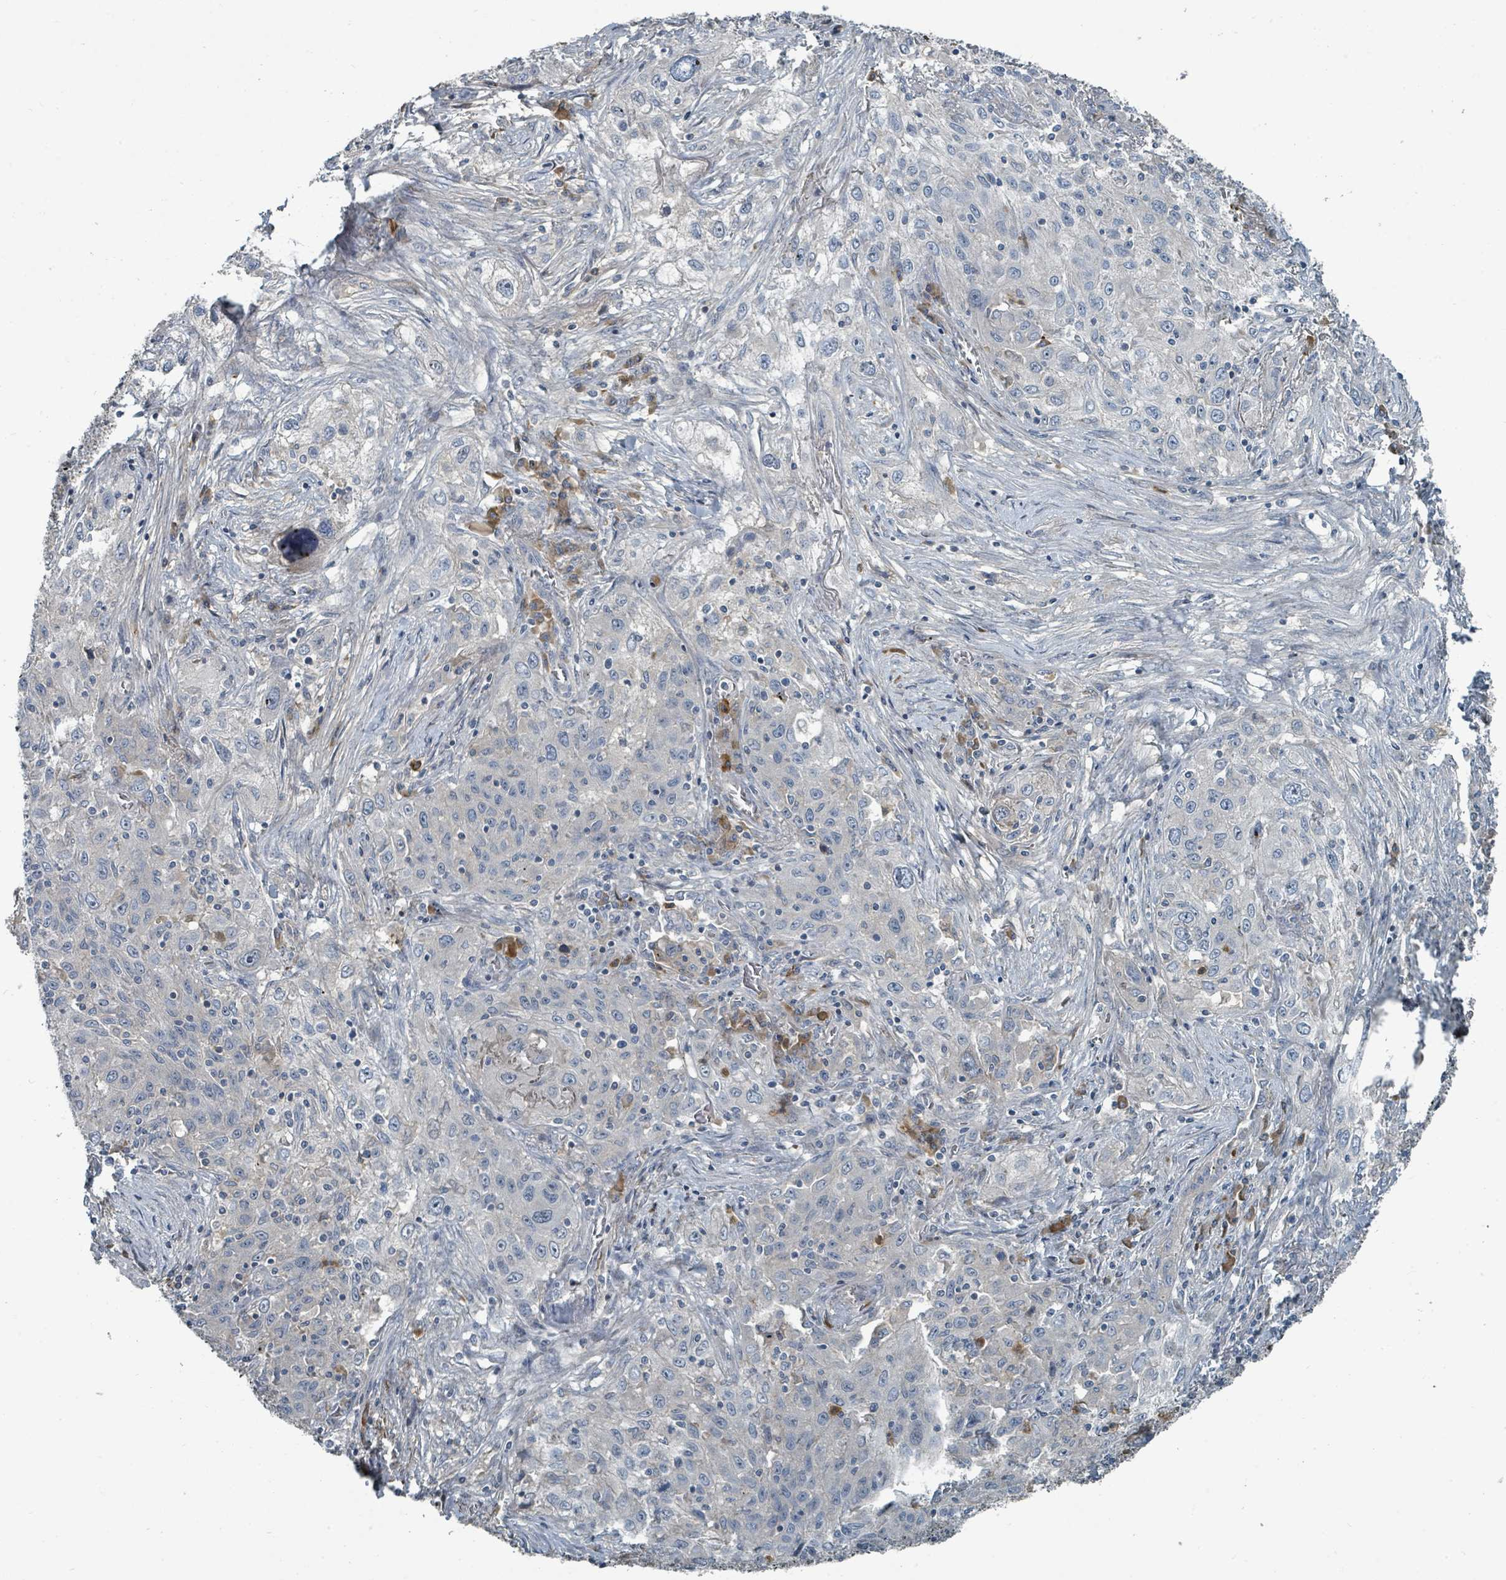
{"staining": {"intensity": "negative", "quantity": "none", "location": "none"}, "tissue": "lung cancer", "cell_type": "Tumor cells", "image_type": "cancer", "snomed": [{"axis": "morphology", "description": "Squamous cell carcinoma, NOS"}, {"axis": "topography", "description": "Lung"}], "caption": "IHC of lung squamous cell carcinoma demonstrates no expression in tumor cells.", "gene": "SLC44A5", "patient": {"sex": "female", "age": 69}}